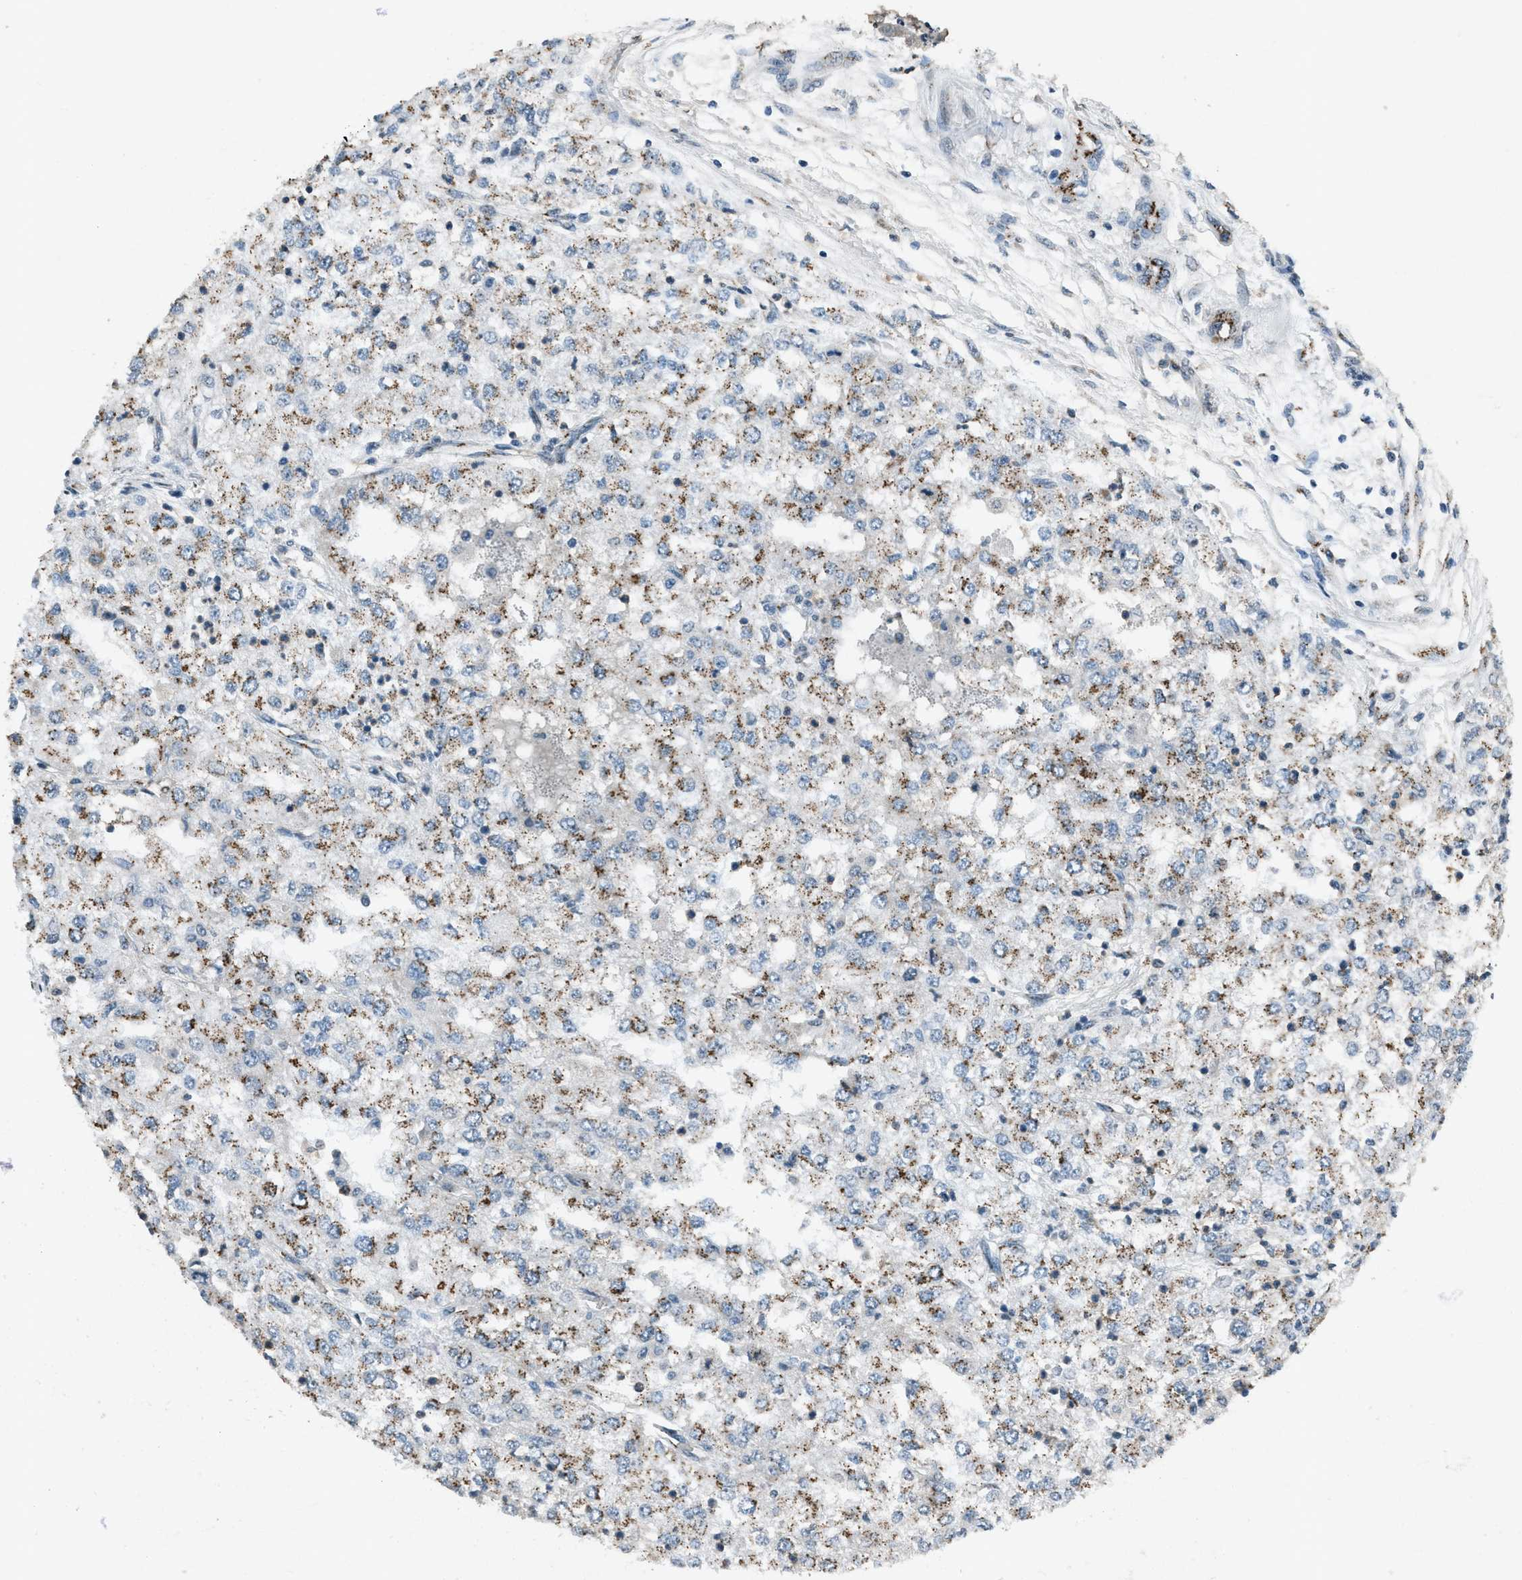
{"staining": {"intensity": "moderate", "quantity": ">75%", "location": "cytoplasmic/membranous"}, "tissue": "renal cancer", "cell_type": "Tumor cells", "image_type": "cancer", "snomed": [{"axis": "morphology", "description": "Adenocarcinoma, NOS"}, {"axis": "topography", "description": "Kidney"}], "caption": "Protein analysis of renal cancer (adenocarcinoma) tissue shows moderate cytoplasmic/membranous expression in approximately >75% of tumor cells.", "gene": "GPC6", "patient": {"sex": "female", "age": 54}}